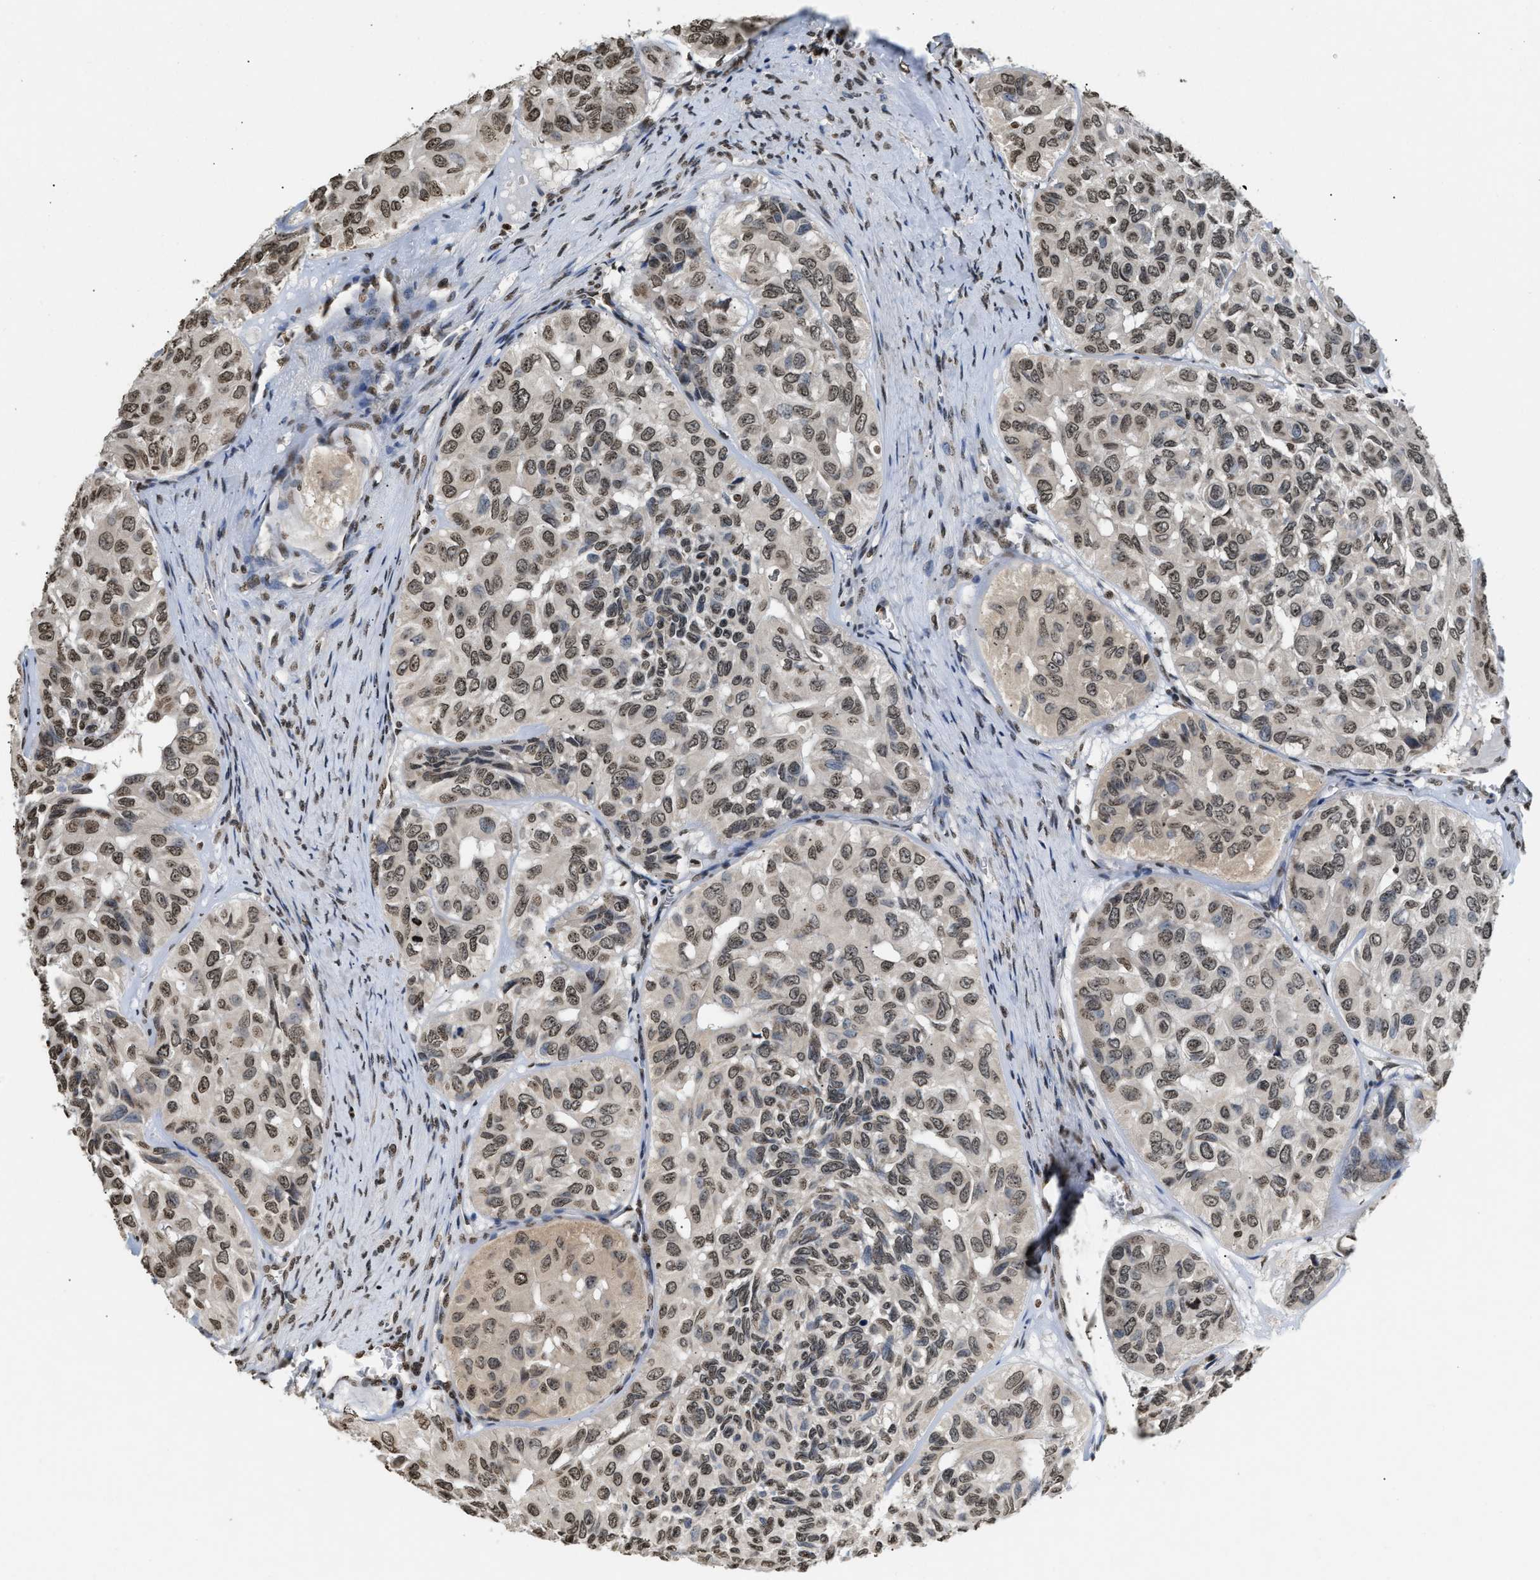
{"staining": {"intensity": "weak", "quantity": ">75%", "location": "nuclear"}, "tissue": "head and neck cancer", "cell_type": "Tumor cells", "image_type": "cancer", "snomed": [{"axis": "morphology", "description": "Adenocarcinoma, NOS"}, {"axis": "topography", "description": "Salivary gland, NOS"}, {"axis": "topography", "description": "Head-Neck"}], "caption": "Protein expression by immunohistochemistry shows weak nuclear positivity in about >75% of tumor cells in head and neck cancer.", "gene": "DNASE1L3", "patient": {"sex": "female", "age": 76}}